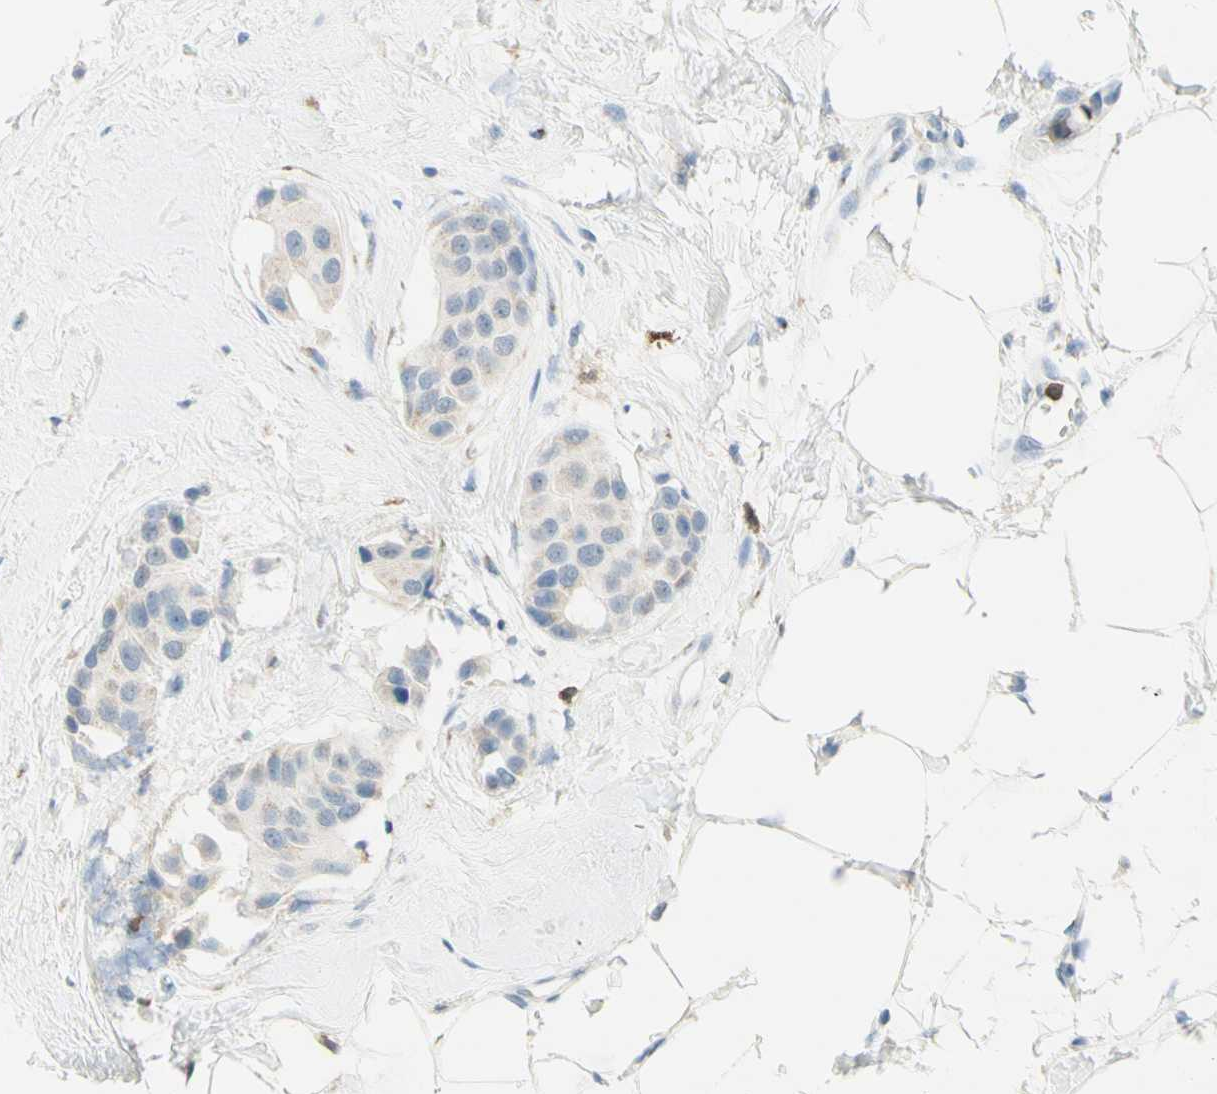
{"staining": {"intensity": "negative", "quantity": "none", "location": "none"}, "tissue": "breast cancer", "cell_type": "Tumor cells", "image_type": "cancer", "snomed": [{"axis": "morphology", "description": "Normal tissue, NOS"}, {"axis": "morphology", "description": "Duct carcinoma"}, {"axis": "topography", "description": "Breast"}], "caption": "The micrograph shows no staining of tumor cells in breast cancer (infiltrating ductal carcinoma).", "gene": "SPINK6", "patient": {"sex": "female", "age": 39}}